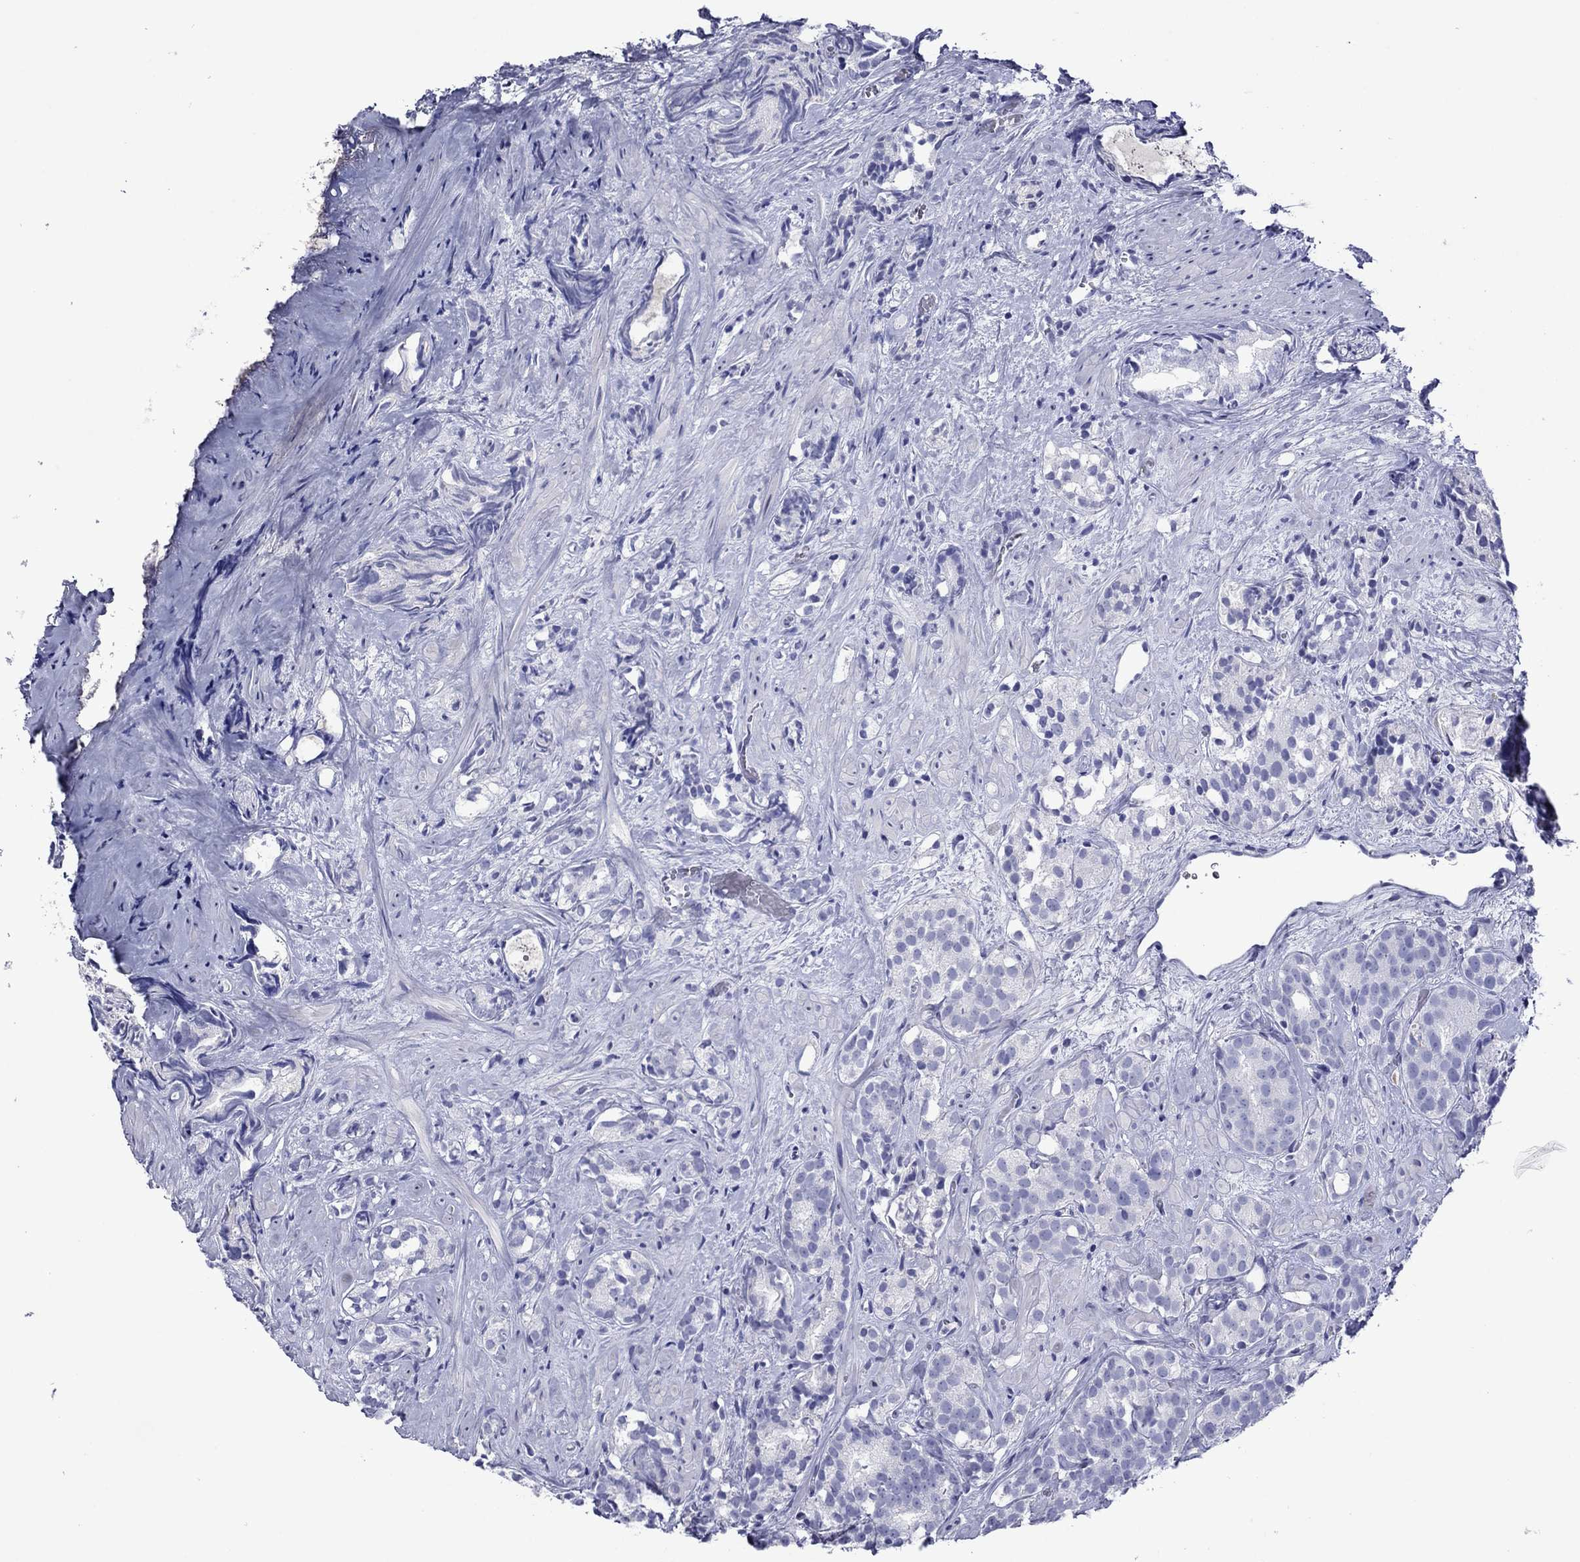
{"staining": {"intensity": "negative", "quantity": "none", "location": "none"}, "tissue": "prostate cancer", "cell_type": "Tumor cells", "image_type": "cancer", "snomed": [{"axis": "morphology", "description": "Adenocarcinoma, High grade"}, {"axis": "topography", "description": "Prostate"}], "caption": "This is an IHC micrograph of high-grade adenocarcinoma (prostate). There is no positivity in tumor cells.", "gene": "PIWIL1", "patient": {"sex": "male", "age": 90}}